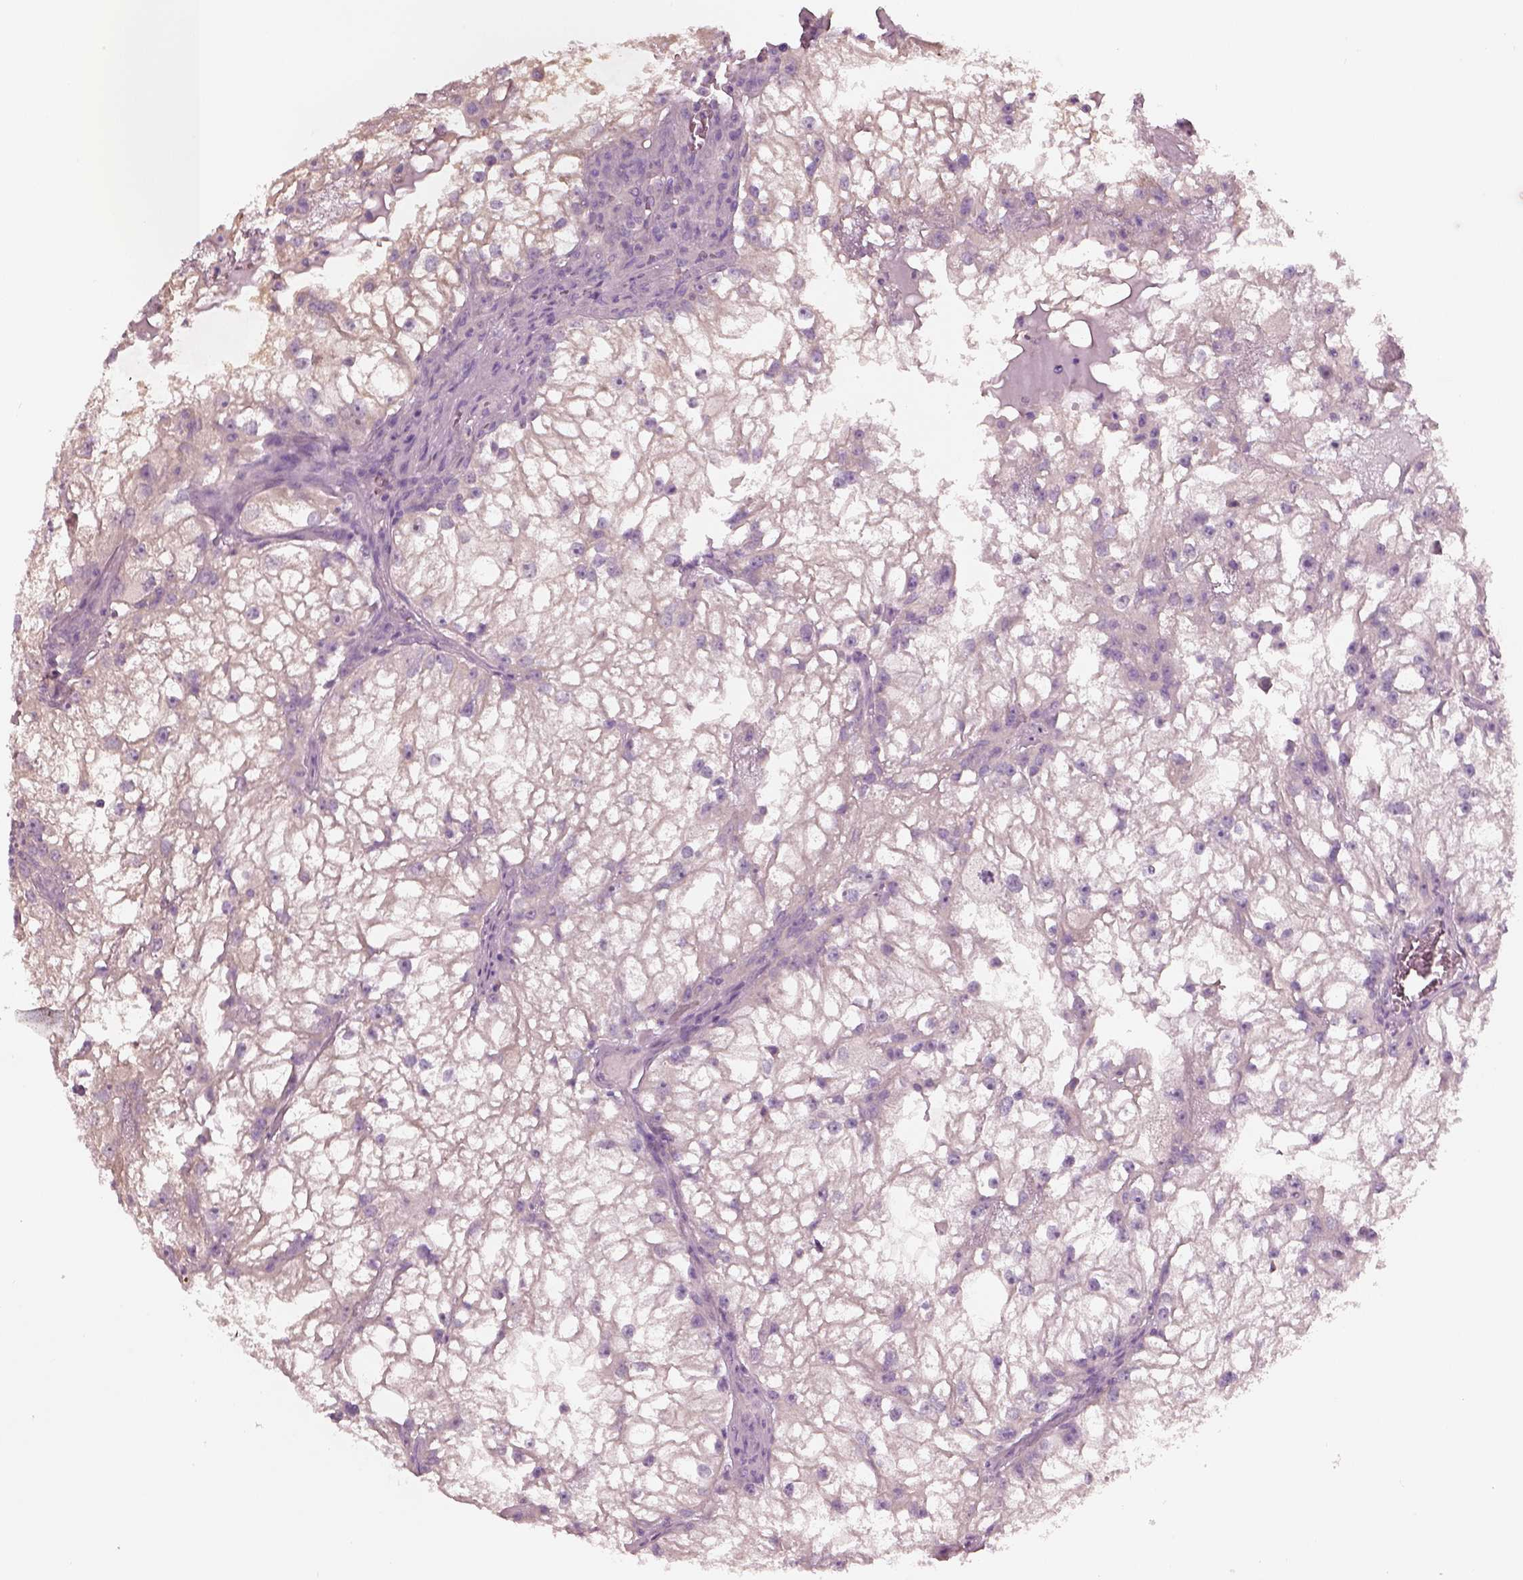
{"staining": {"intensity": "negative", "quantity": "none", "location": "none"}, "tissue": "renal cancer", "cell_type": "Tumor cells", "image_type": "cancer", "snomed": [{"axis": "morphology", "description": "Adenocarcinoma, NOS"}, {"axis": "topography", "description": "Kidney"}], "caption": "The photomicrograph demonstrates no staining of tumor cells in renal cancer. Nuclei are stained in blue.", "gene": "ELSPBP1", "patient": {"sex": "male", "age": 59}}